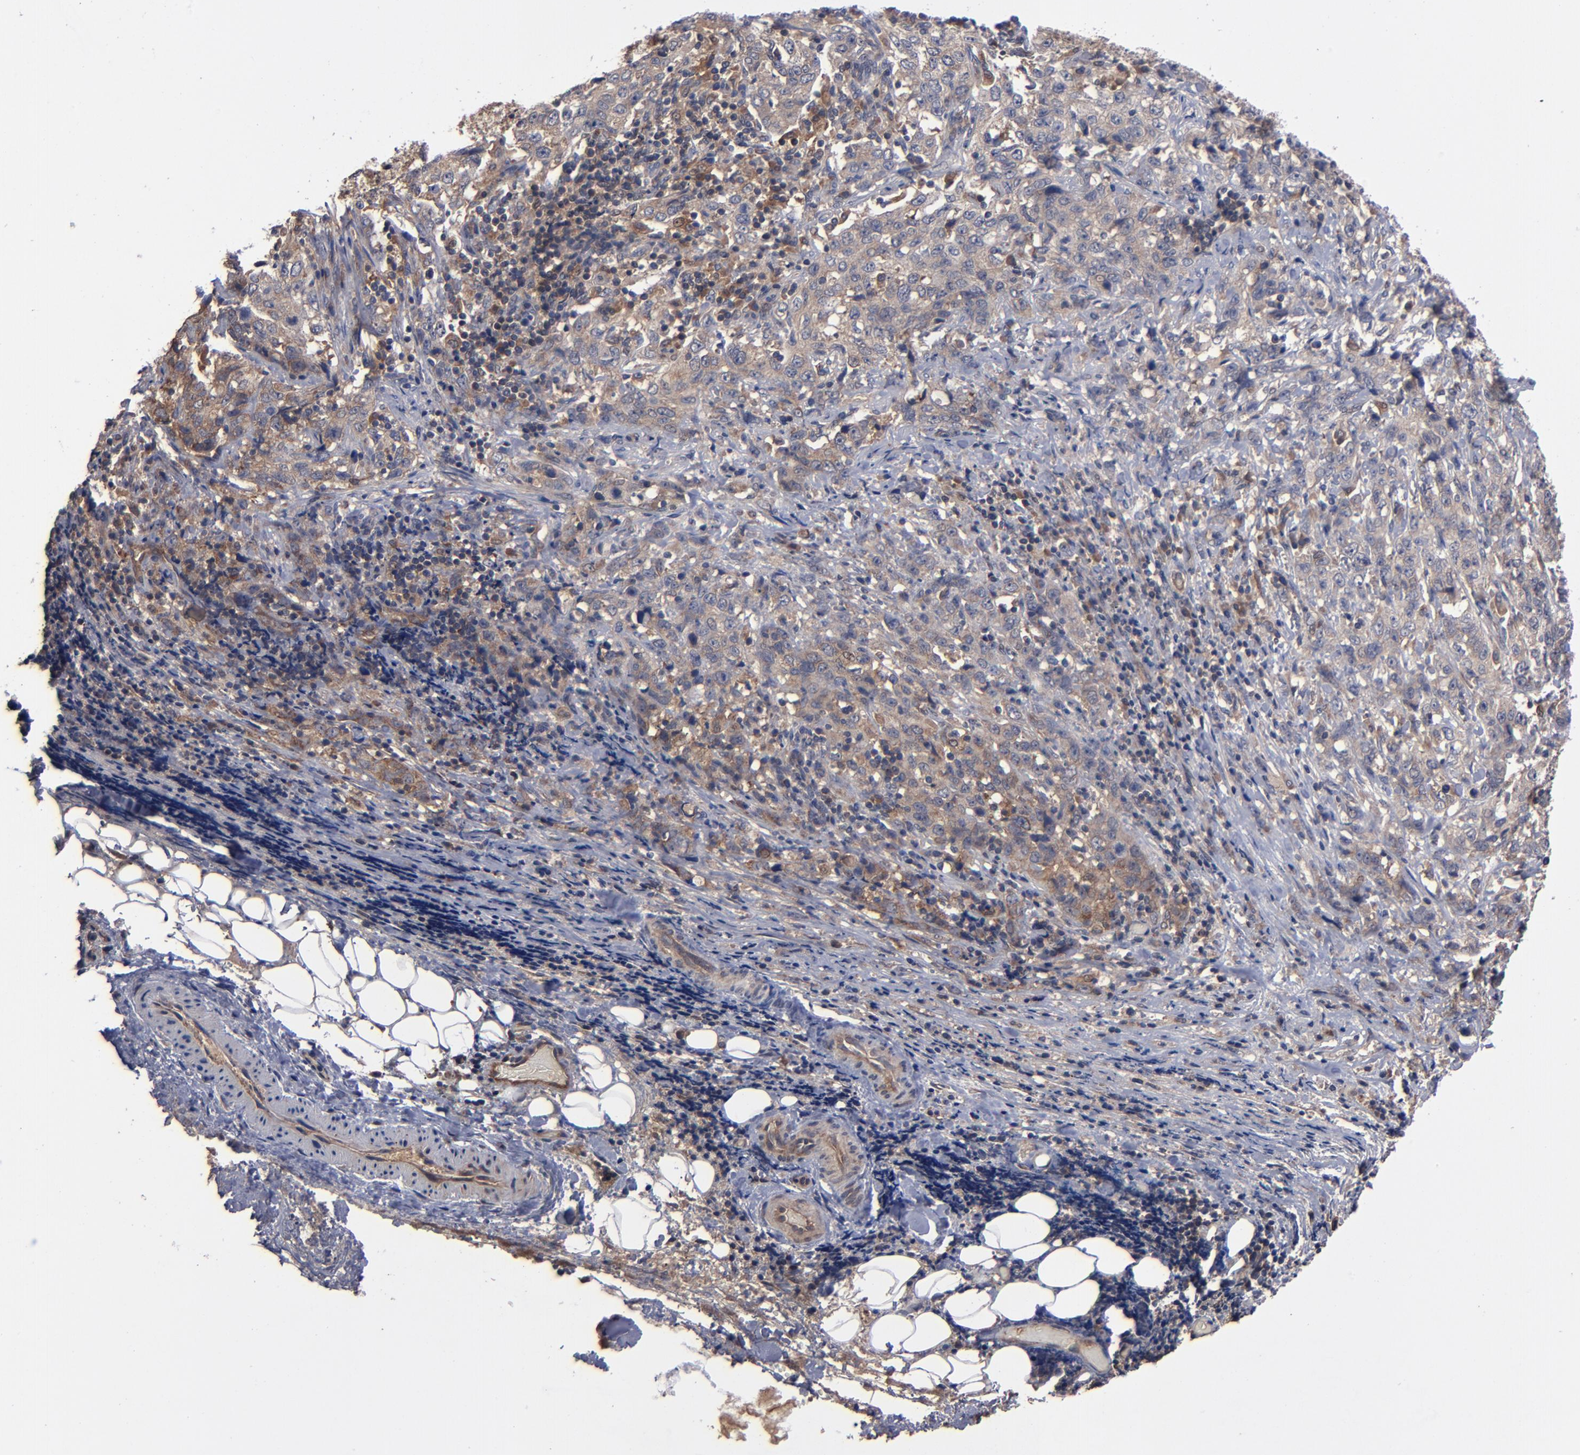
{"staining": {"intensity": "weak", "quantity": ">75%", "location": "cytoplasmic/membranous"}, "tissue": "stomach cancer", "cell_type": "Tumor cells", "image_type": "cancer", "snomed": [{"axis": "morphology", "description": "Adenocarcinoma, NOS"}, {"axis": "topography", "description": "Stomach"}], "caption": "A brown stain labels weak cytoplasmic/membranous expression of a protein in stomach cancer (adenocarcinoma) tumor cells.", "gene": "BDKRB1", "patient": {"sex": "male", "age": 48}}